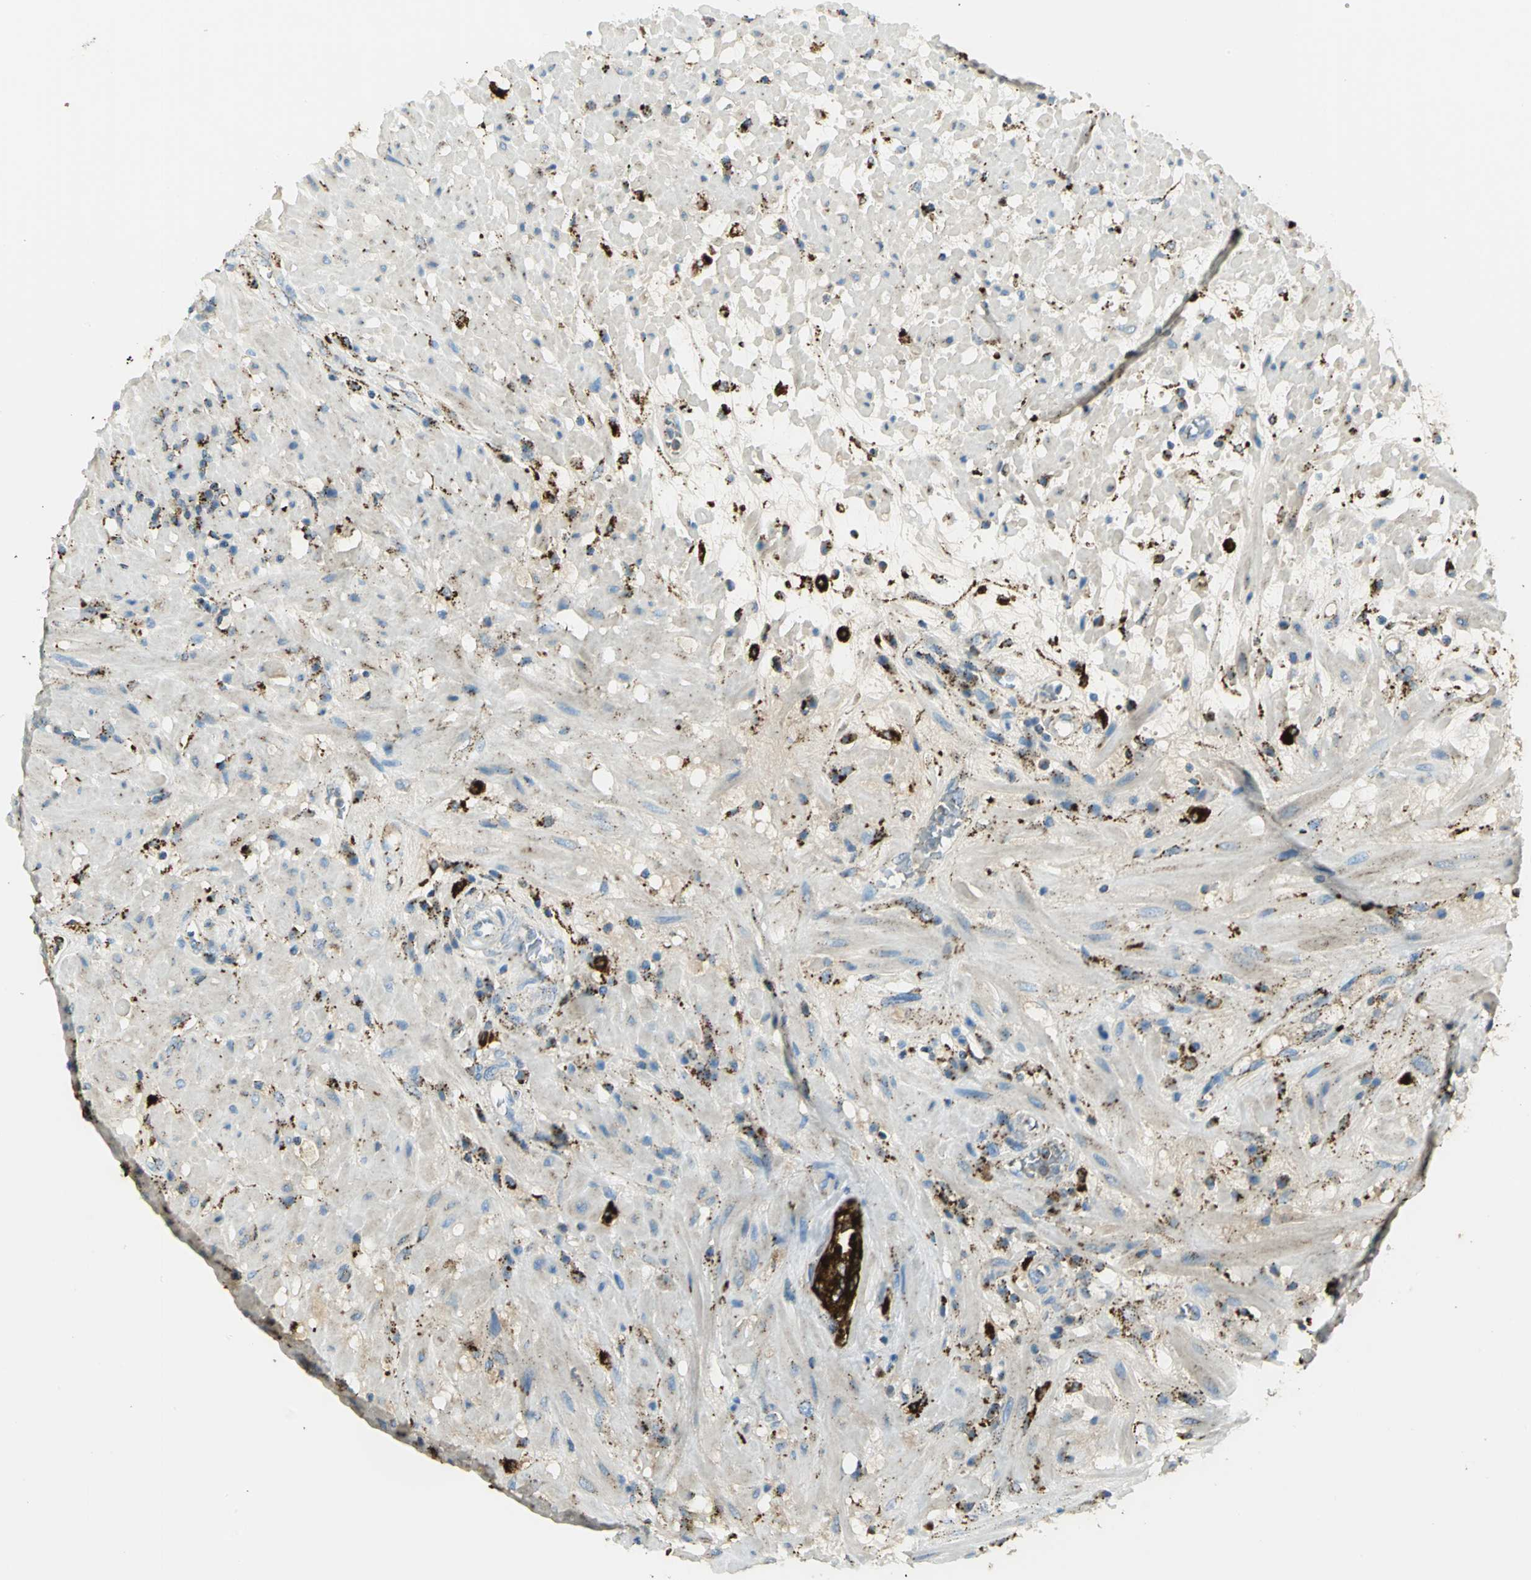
{"staining": {"intensity": "strong", "quantity": ">75%", "location": "cytoplasmic/membranous"}, "tissue": "seminal vesicle", "cell_type": "Glandular cells", "image_type": "normal", "snomed": [{"axis": "morphology", "description": "Normal tissue, NOS"}, {"axis": "topography", "description": "Seminal veicle"}], "caption": "Protein expression analysis of unremarkable seminal vesicle demonstrates strong cytoplasmic/membranous staining in approximately >75% of glandular cells. Using DAB (brown) and hematoxylin (blue) stains, captured at high magnification using brightfield microscopy.", "gene": "ARSA", "patient": {"sex": "male", "age": 61}}